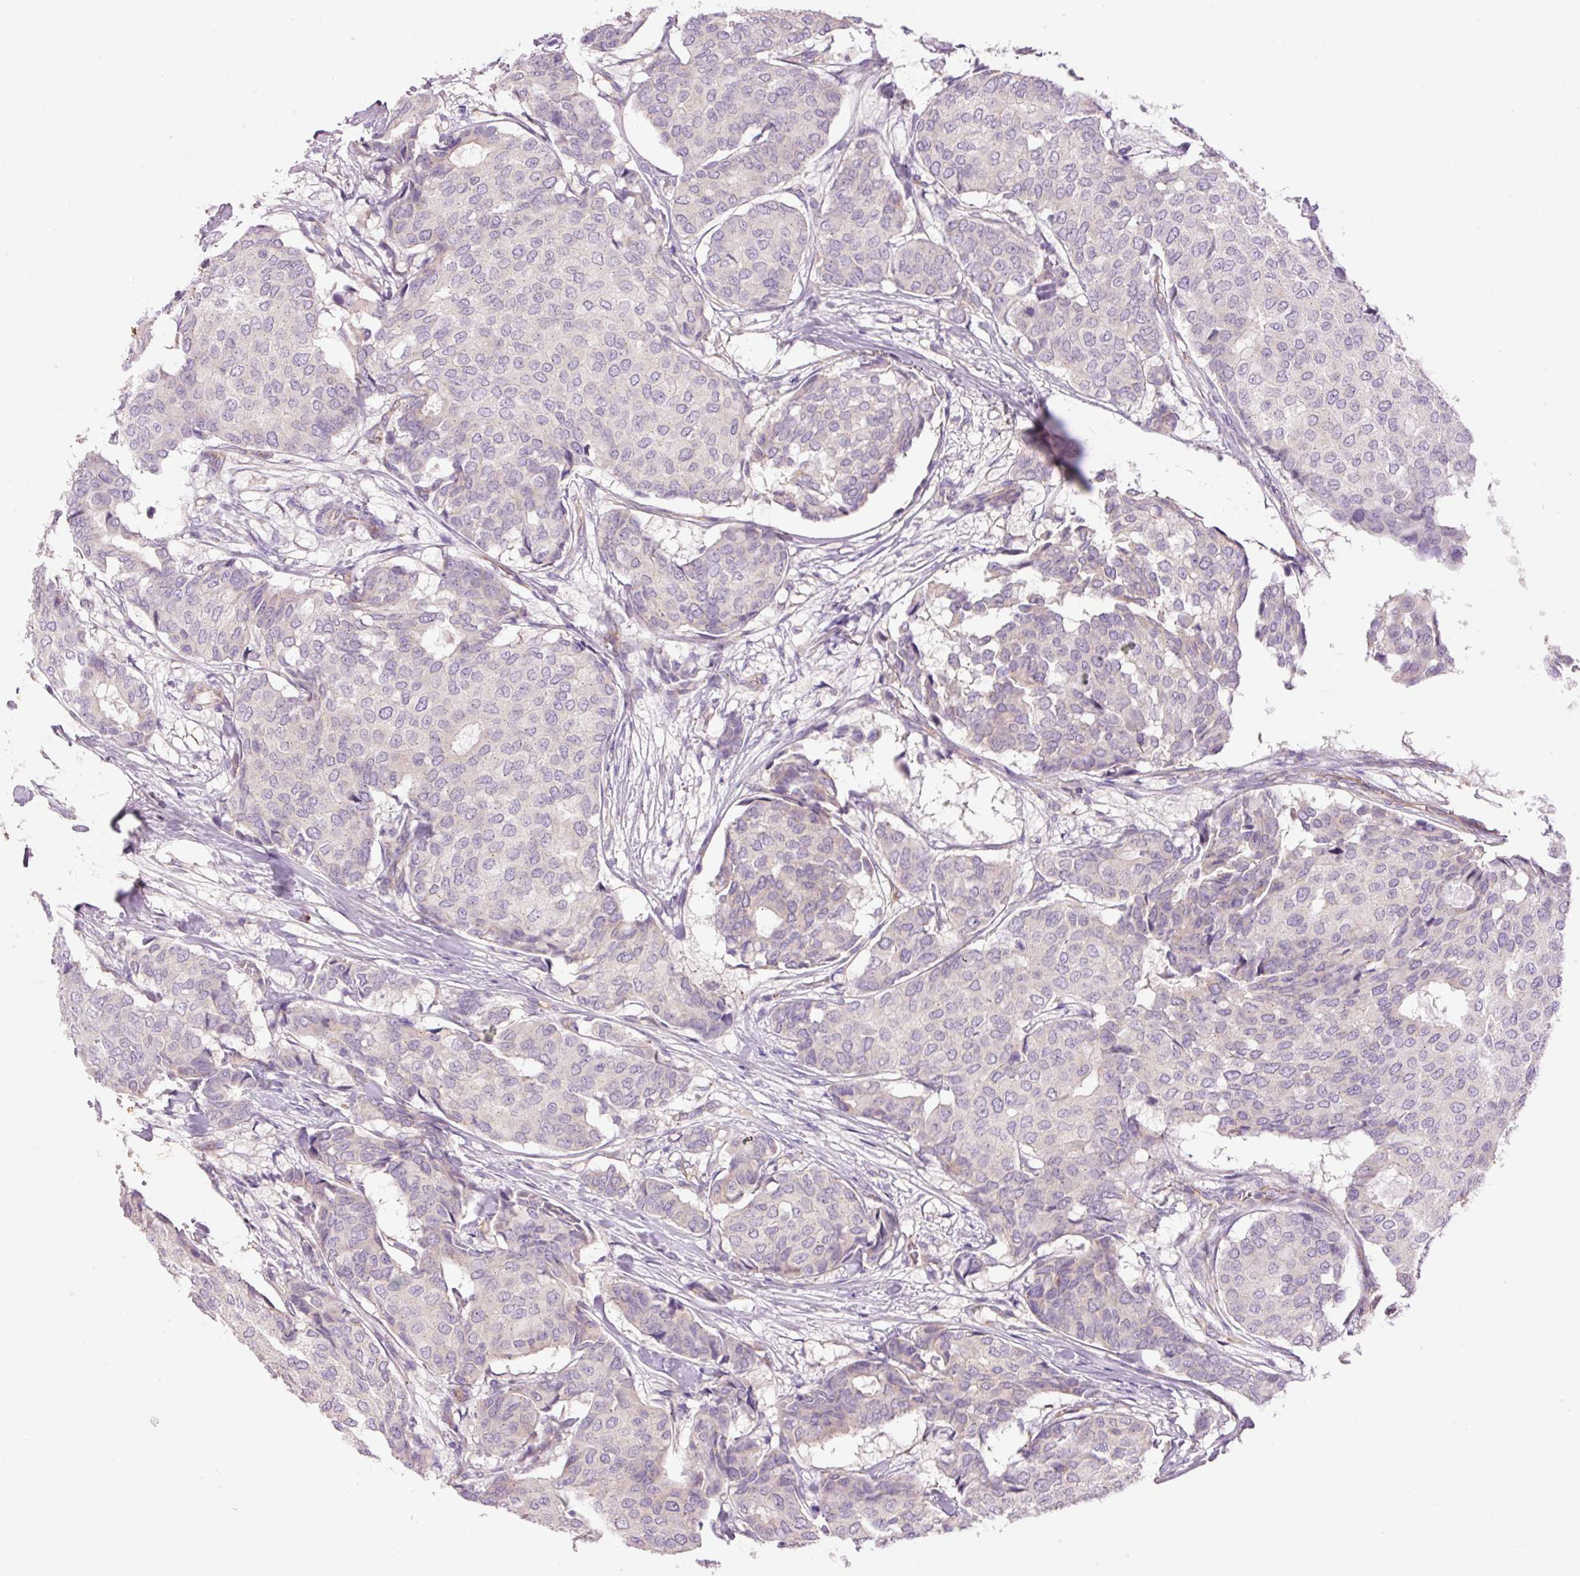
{"staining": {"intensity": "negative", "quantity": "none", "location": "none"}, "tissue": "breast cancer", "cell_type": "Tumor cells", "image_type": "cancer", "snomed": [{"axis": "morphology", "description": "Duct carcinoma"}, {"axis": "topography", "description": "Breast"}], "caption": "Tumor cells are negative for brown protein staining in invasive ductal carcinoma (breast). The staining is performed using DAB (3,3'-diaminobenzidine) brown chromogen with nuclei counter-stained in using hematoxylin.", "gene": "PNPLA5", "patient": {"sex": "female", "age": 75}}